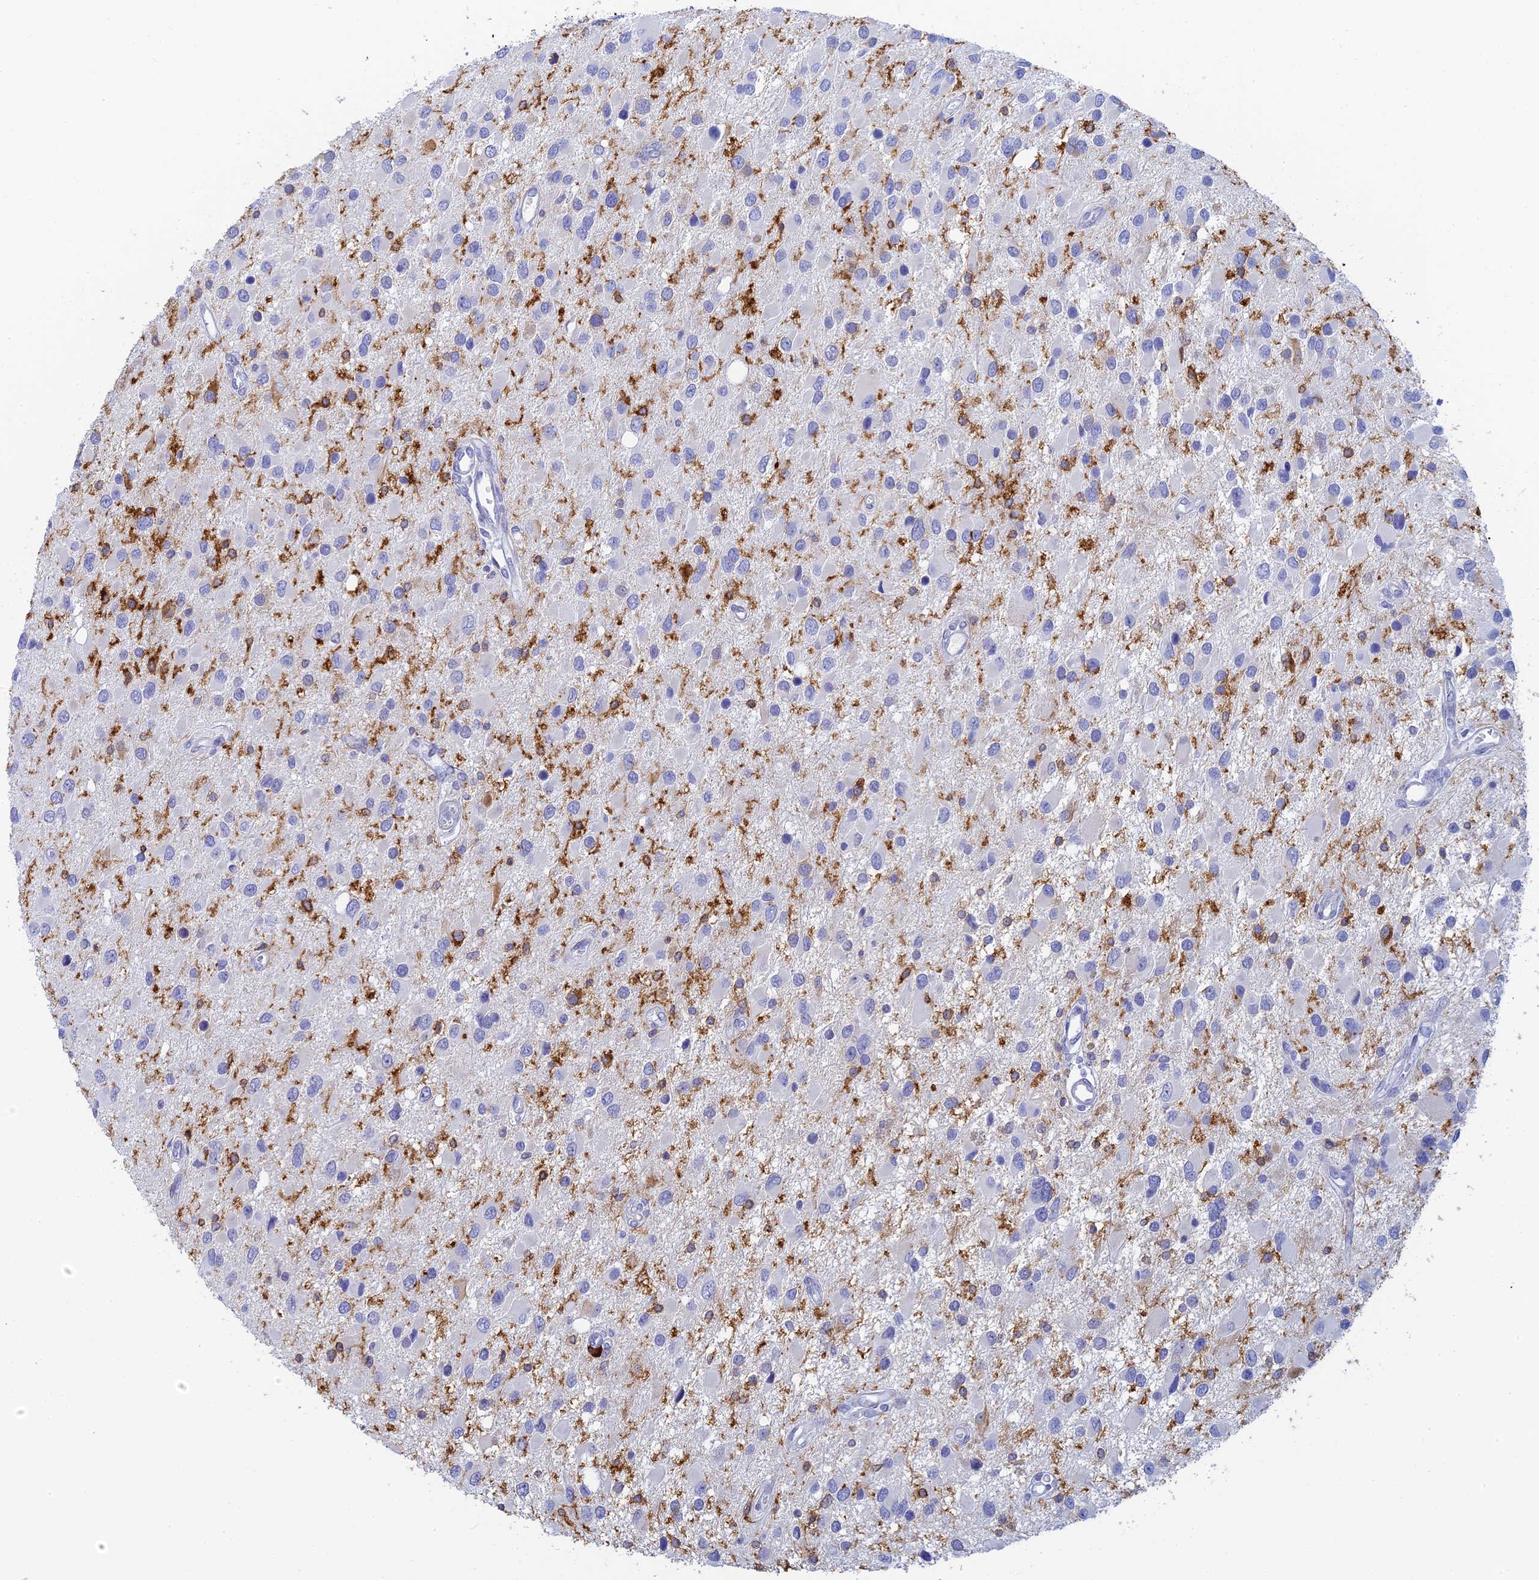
{"staining": {"intensity": "negative", "quantity": "none", "location": "none"}, "tissue": "glioma", "cell_type": "Tumor cells", "image_type": "cancer", "snomed": [{"axis": "morphology", "description": "Glioma, malignant, High grade"}, {"axis": "topography", "description": "Brain"}], "caption": "Malignant glioma (high-grade) stained for a protein using immunohistochemistry shows no expression tumor cells.", "gene": "CEP152", "patient": {"sex": "male", "age": 53}}